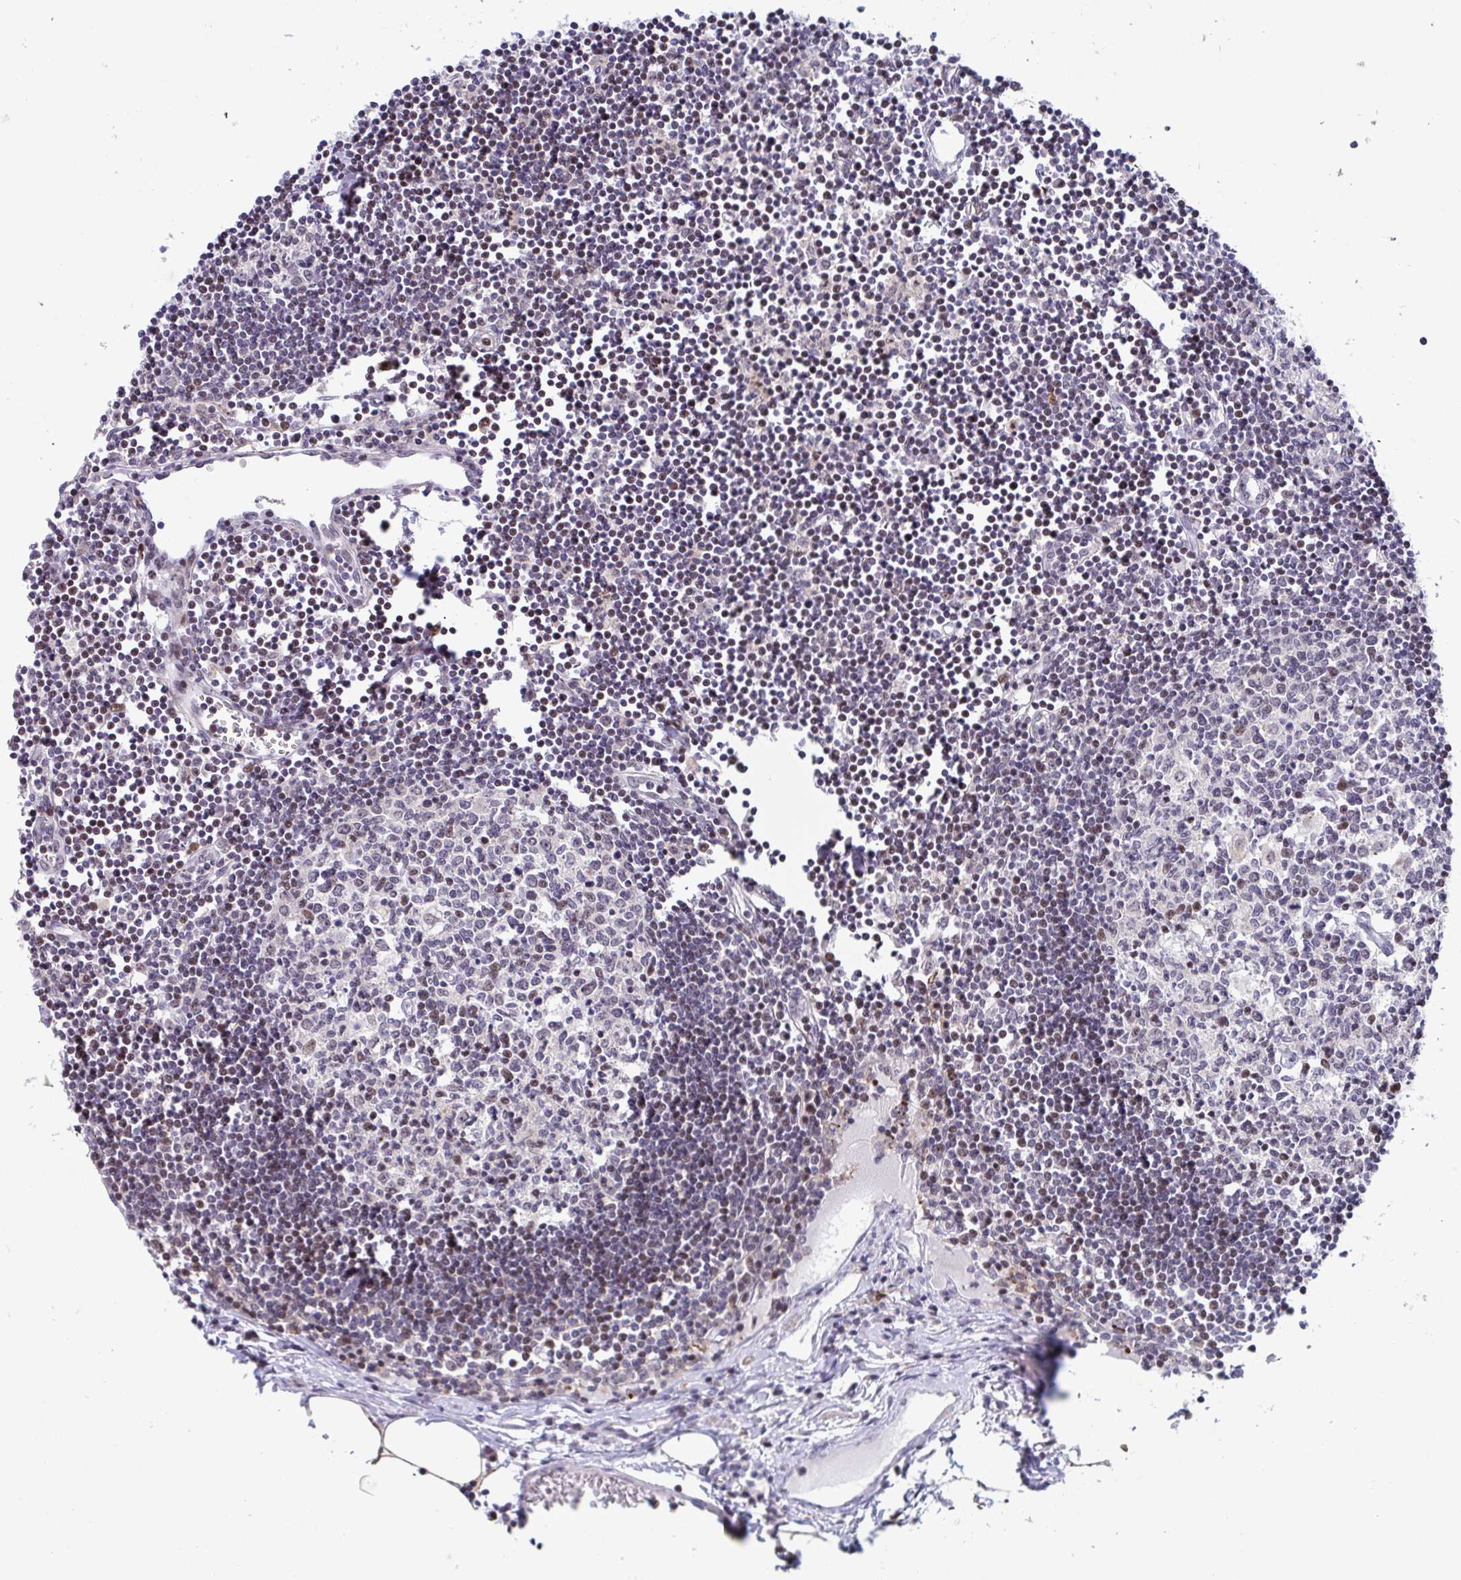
{"staining": {"intensity": "moderate", "quantity": "<25%", "location": "nuclear"}, "tissue": "lymph node", "cell_type": "Germinal center cells", "image_type": "normal", "snomed": [{"axis": "morphology", "description": "Normal tissue, NOS"}, {"axis": "topography", "description": "Lymph node"}], "caption": "IHC staining of benign lymph node, which exhibits low levels of moderate nuclear staining in approximately <25% of germinal center cells indicating moderate nuclear protein expression. The staining was performed using DAB (3,3'-diaminobenzidine) (brown) for protein detection and nuclei were counterstained in hematoxylin (blue).", "gene": "WDR72", "patient": {"sex": "female", "age": 65}}